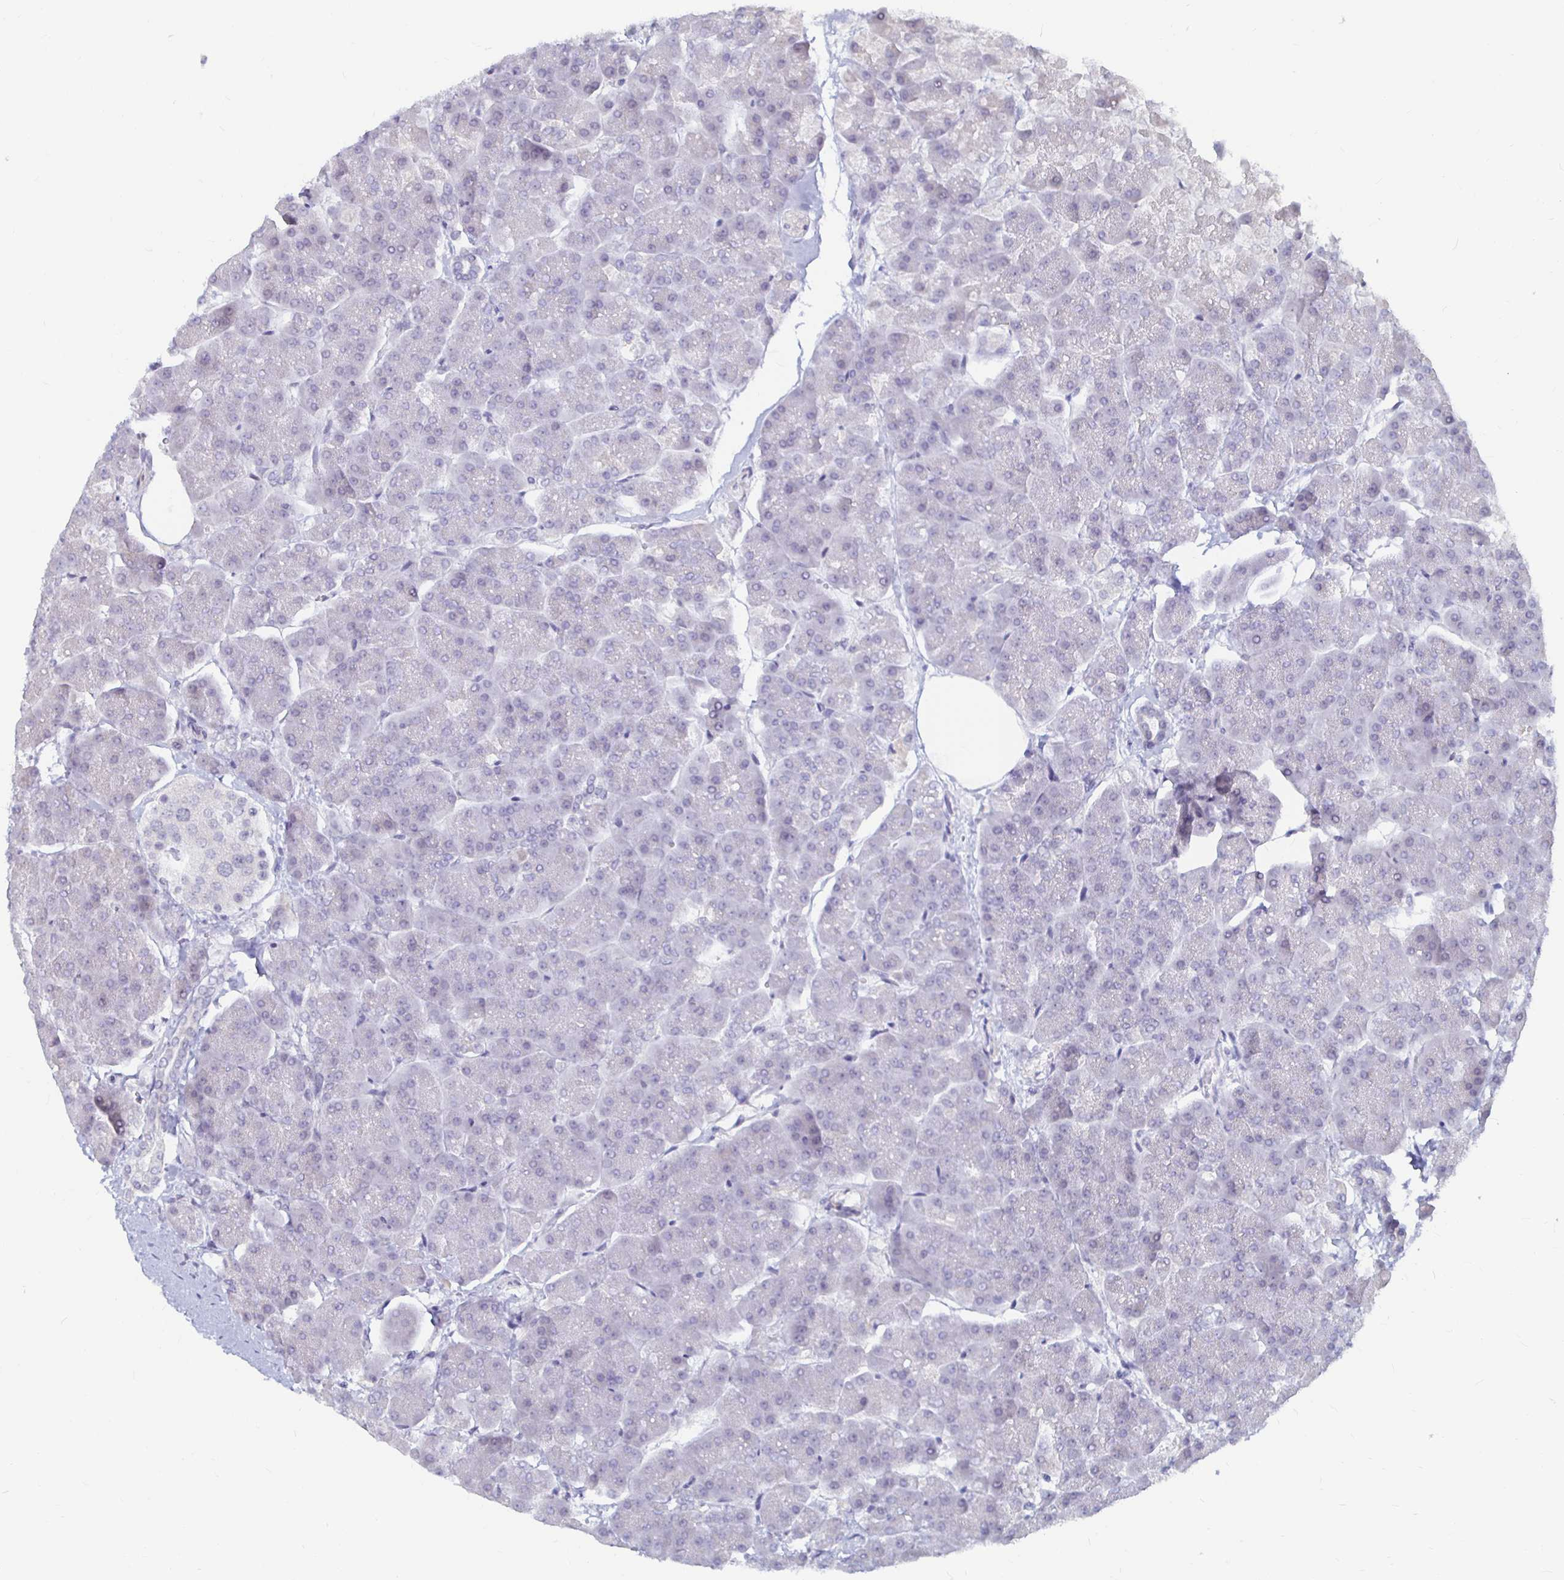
{"staining": {"intensity": "negative", "quantity": "none", "location": "none"}, "tissue": "pancreas", "cell_type": "Exocrine glandular cells", "image_type": "normal", "snomed": [{"axis": "morphology", "description": "Normal tissue, NOS"}, {"axis": "topography", "description": "Pancreas"}, {"axis": "topography", "description": "Peripheral nerve tissue"}], "caption": "Image shows no significant protein positivity in exocrine glandular cells of unremarkable pancreas.", "gene": "CAPN11", "patient": {"sex": "male", "age": 54}}